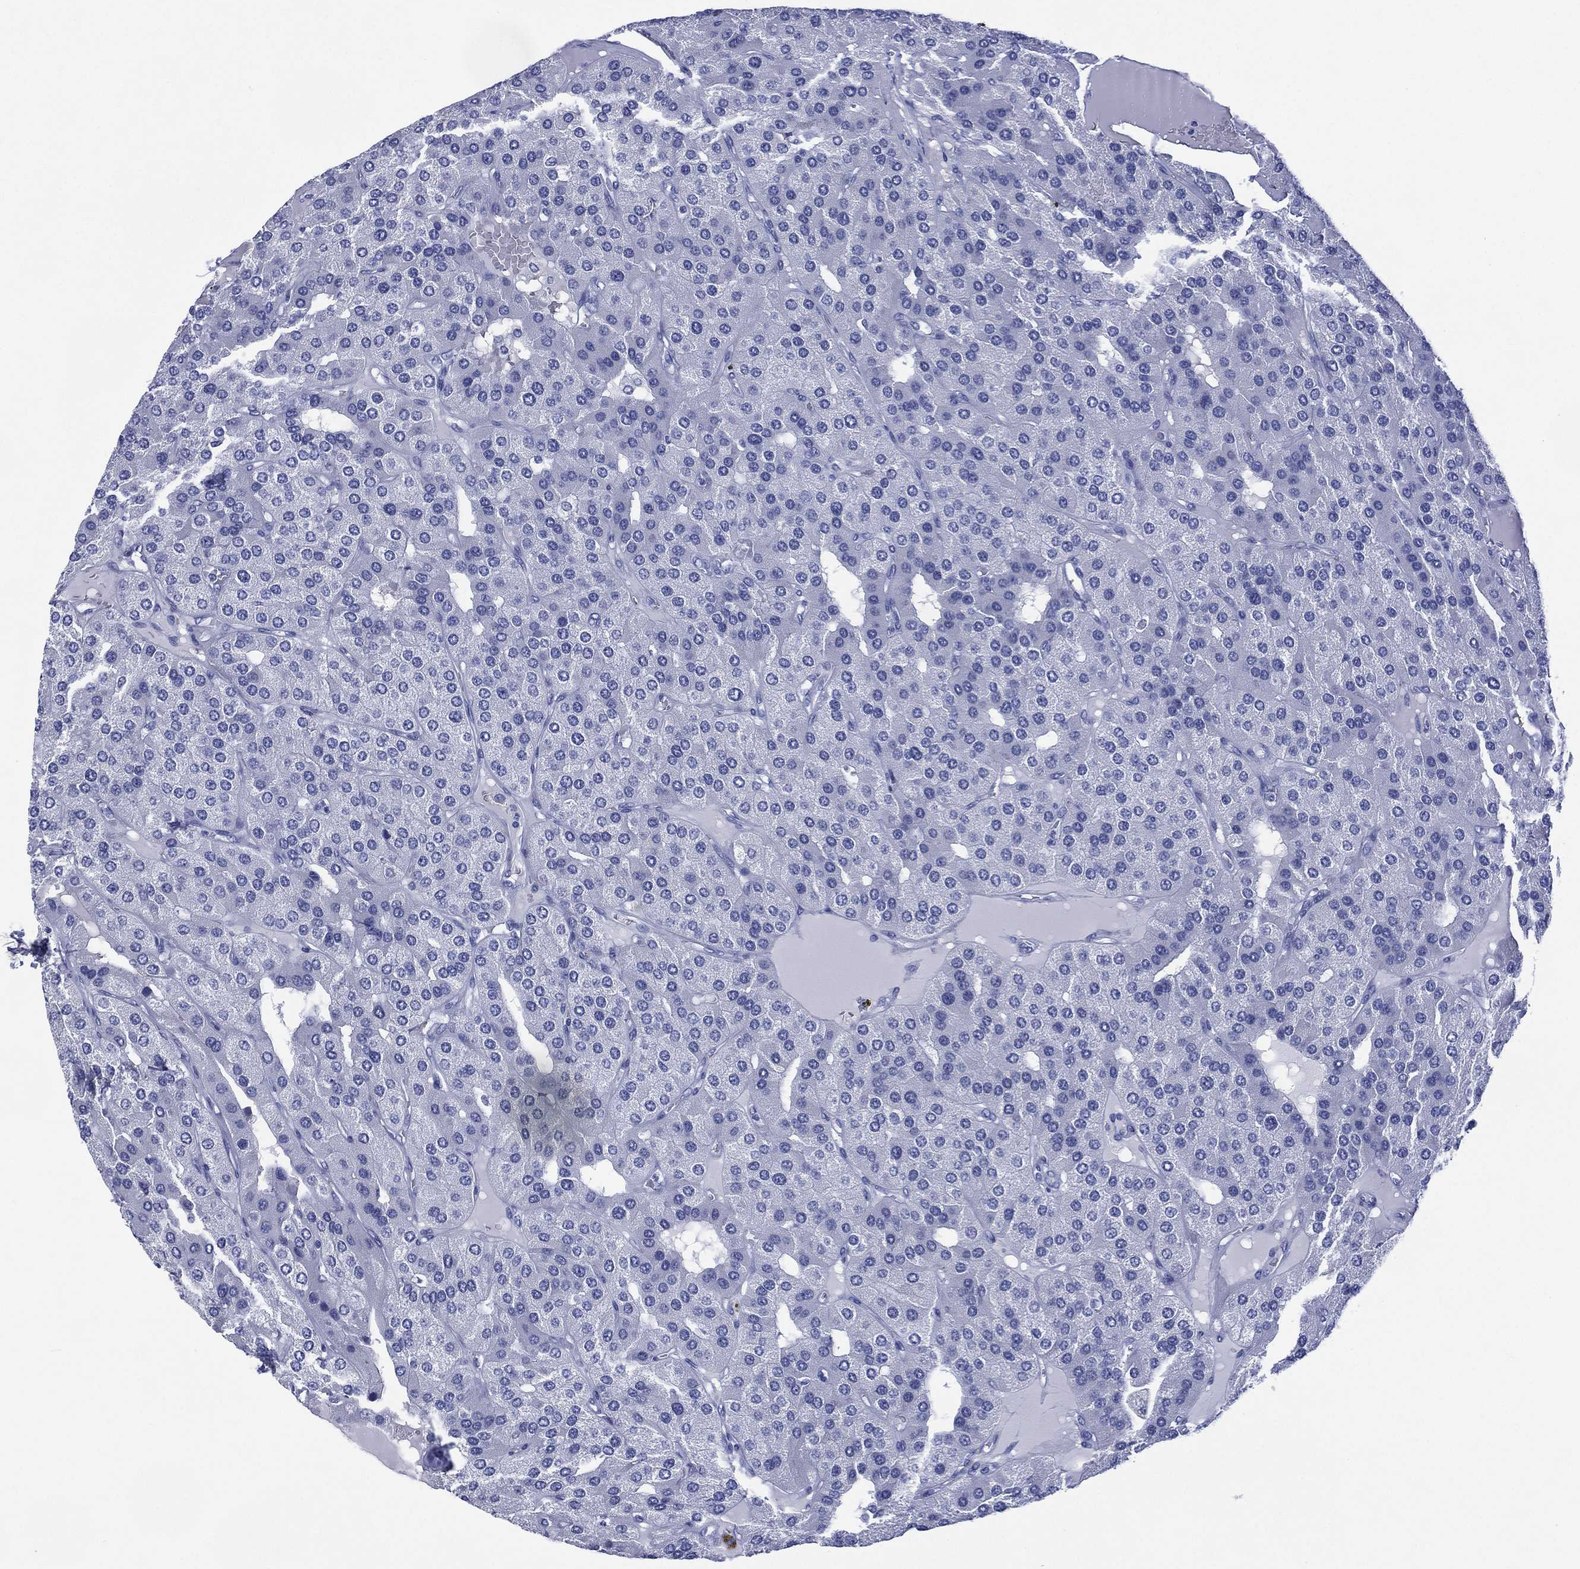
{"staining": {"intensity": "negative", "quantity": "none", "location": "none"}, "tissue": "parathyroid gland", "cell_type": "Glandular cells", "image_type": "normal", "snomed": [{"axis": "morphology", "description": "Normal tissue, NOS"}, {"axis": "morphology", "description": "Adenoma, NOS"}, {"axis": "topography", "description": "Parathyroid gland"}], "caption": "Parathyroid gland was stained to show a protein in brown. There is no significant staining in glandular cells. (Brightfield microscopy of DAB (3,3'-diaminobenzidine) IHC at high magnification).", "gene": "SIGLECL1", "patient": {"sex": "female", "age": 86}}